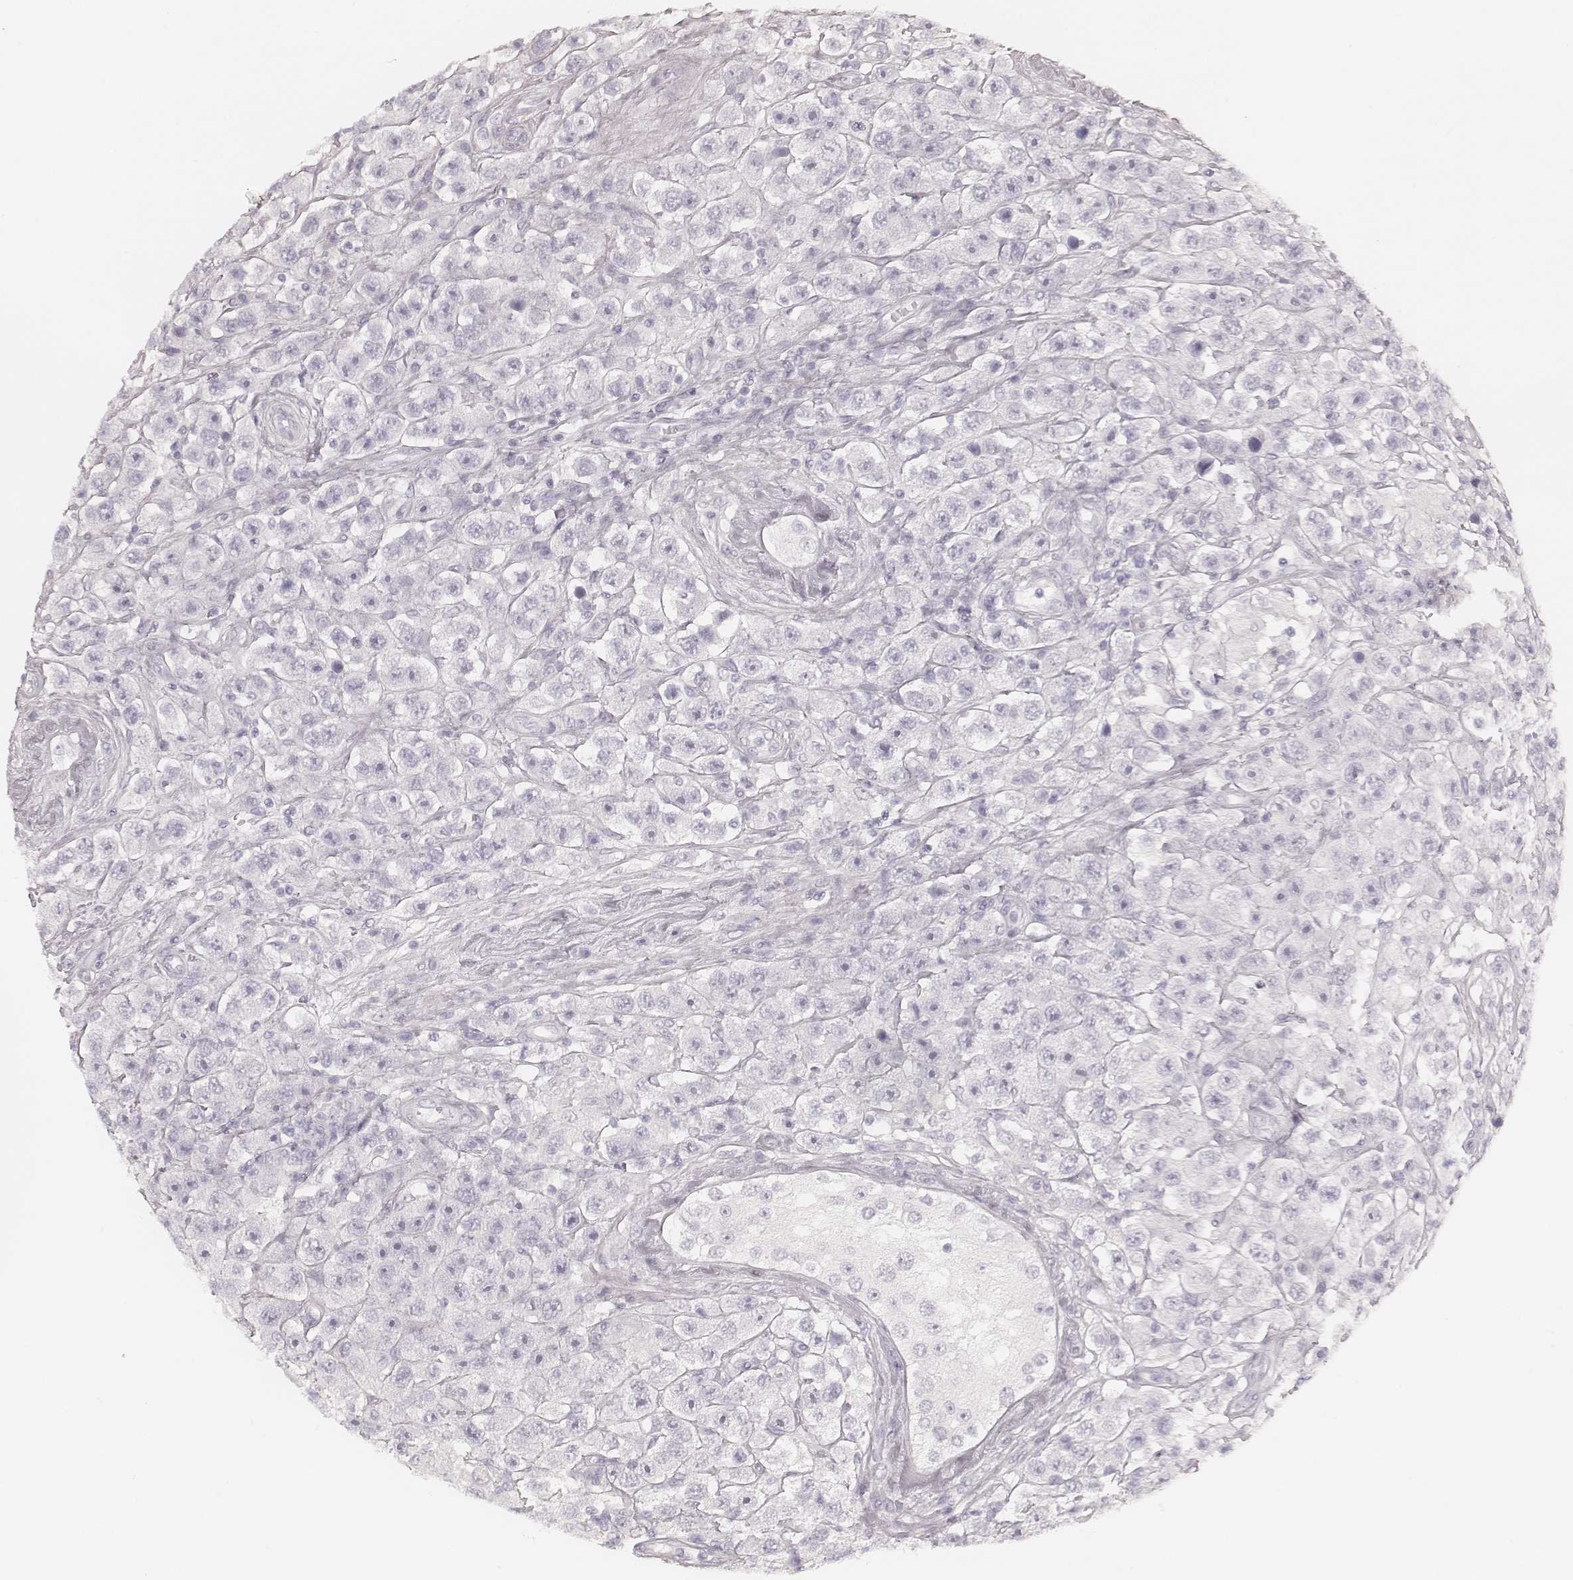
{"staining": {"intensity": "negative", "quantity": "none", "location": "none"}, "tissue": "testis cancer", "cell_type": "Tumor cells", "image_type": "cancer", "snomed": [{"axis": "morphology", "description": "Seminoma, NOS"}, {"axis": "topography", "description": "Testis"}], "caption": "Histopathology image shows no significant protein staining in tumor cells of seminoma (testis).", "gene": "KRT72", "patient": {"sex": "male", "age": 45}}